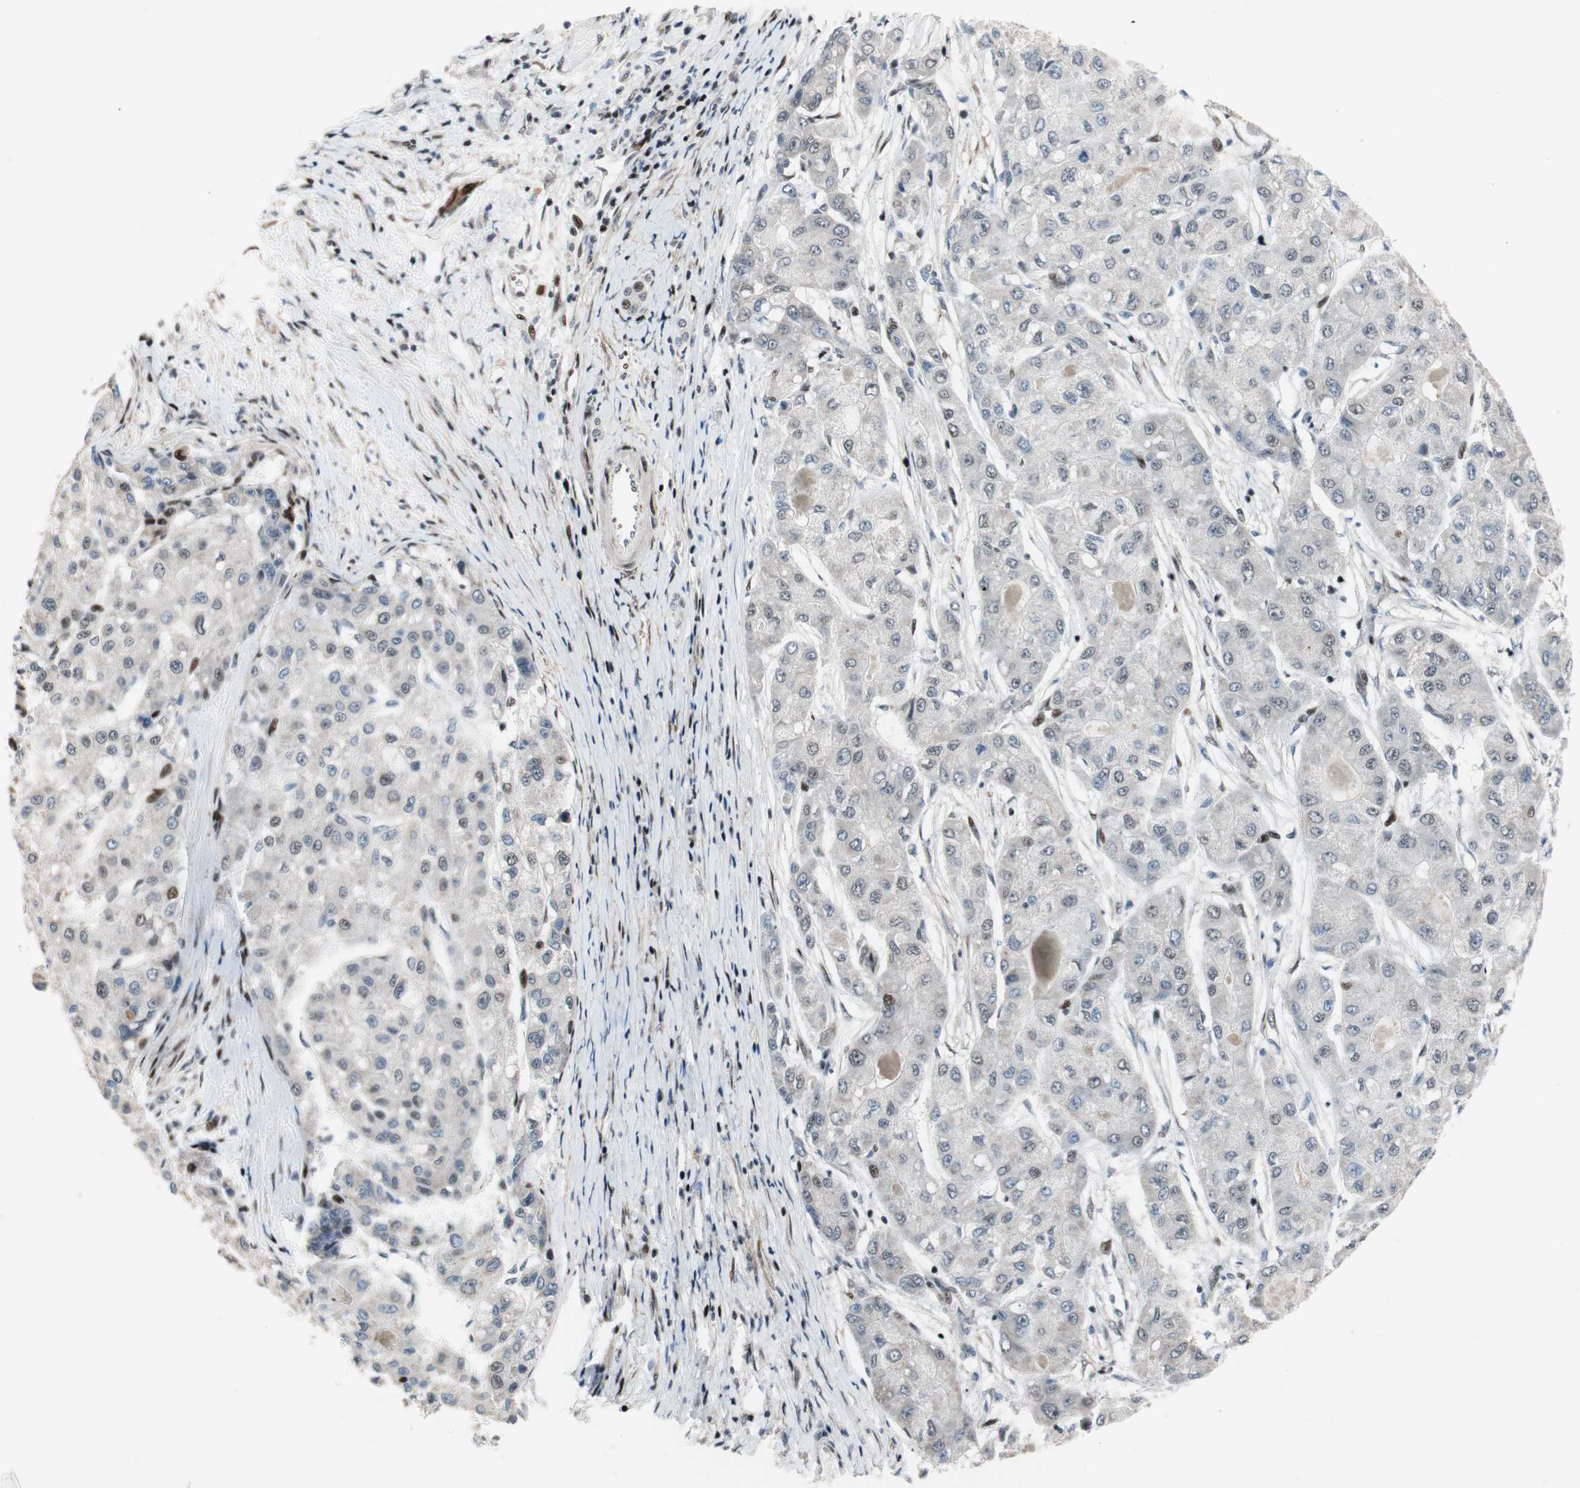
{"staining": {"intensity": "weak", "quantity": "<25%", "location": "nuclear"}, "tissue": "liver cancer", "cell_type": "Tumor cells", "image_type": "cancer", "snomed": [{"axis": "morphology", "description": "Carcinoma, Hepatocellular, NOS"}, {"axis": "topography", "description": "Liver"}], "caption": "DAB (3,3'-diaminobenzidine) immunohistochemical staining of liver cancer demonstrates no significant expression in tumor cells.", "gene": "FBXO44", "patient": {"sex": "male", "age": 80}}